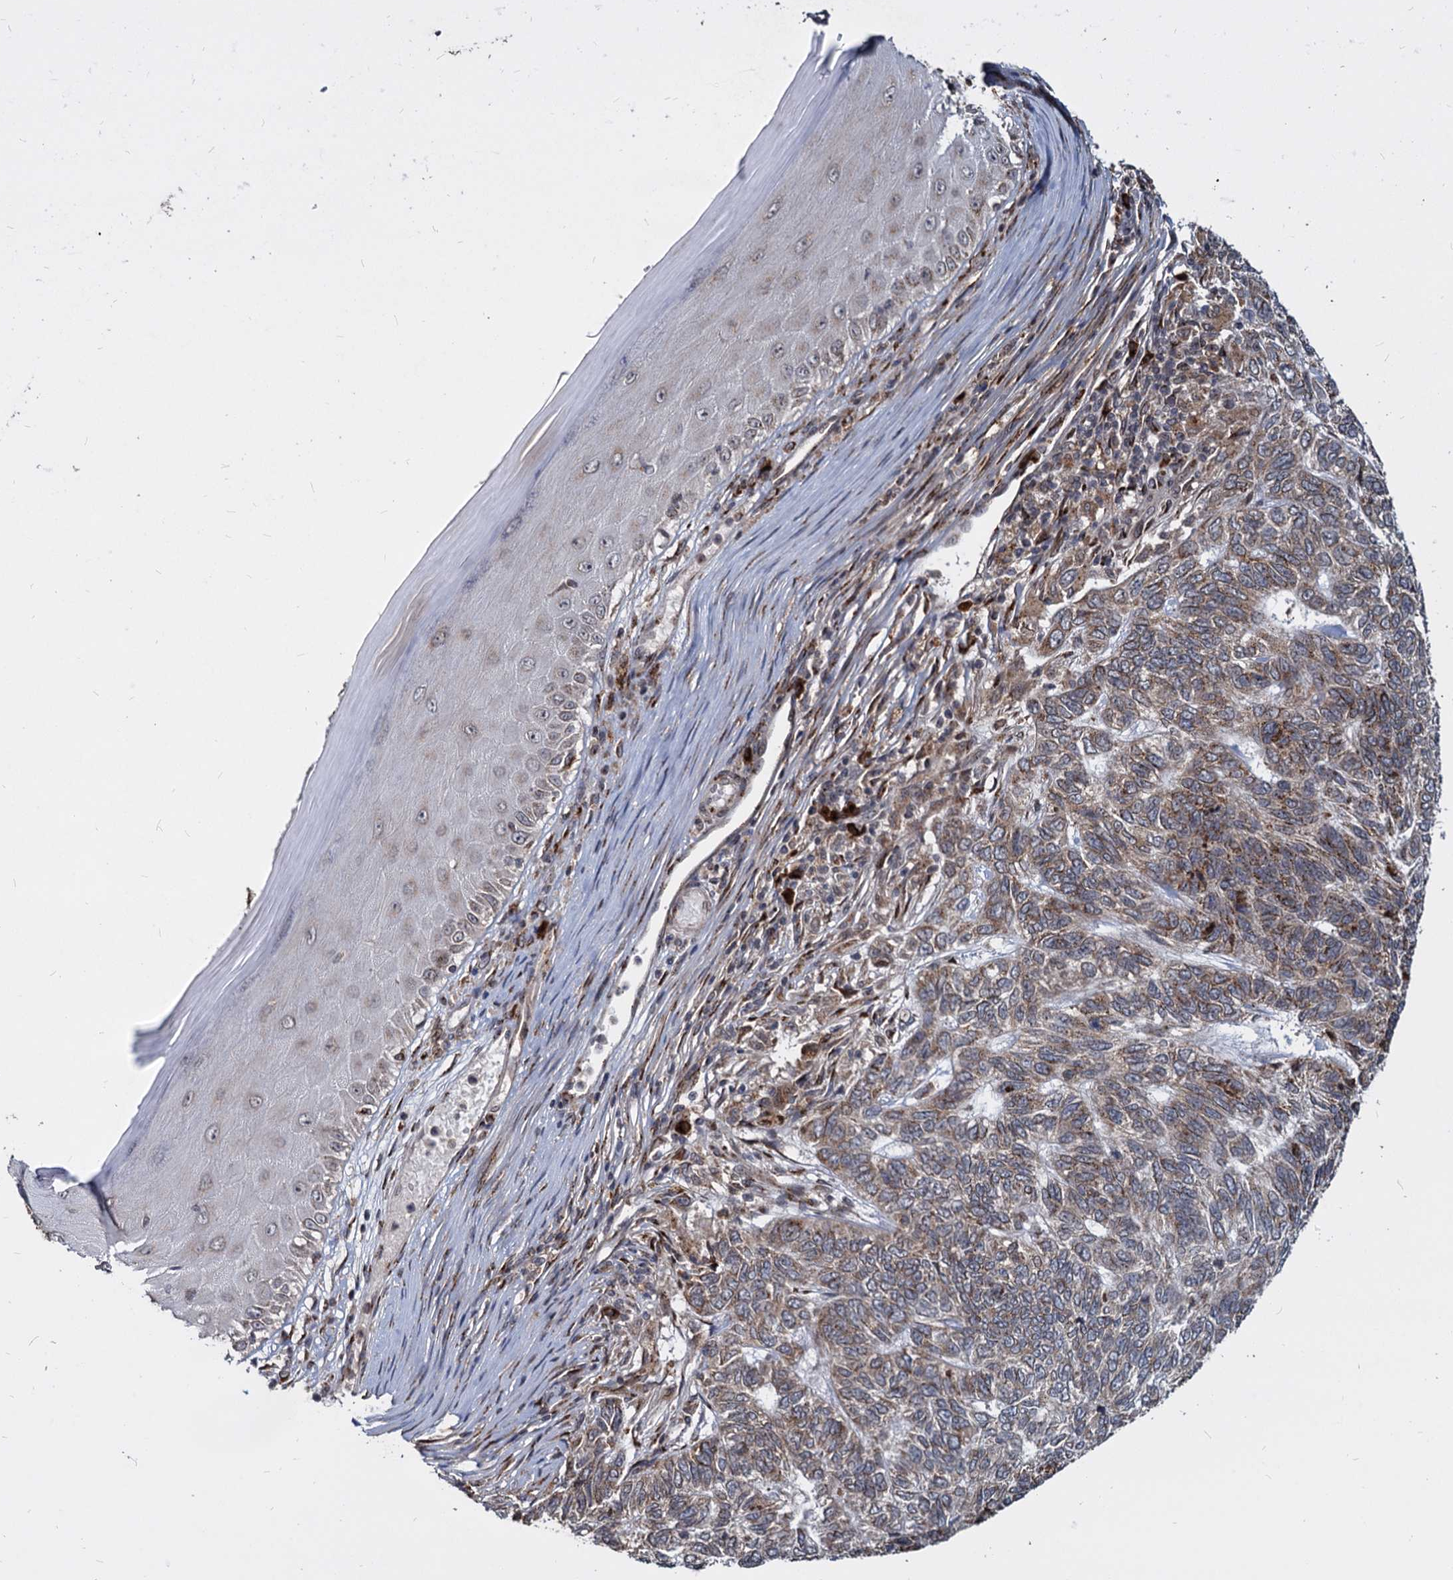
{"staining": {"intensity": "moderate", "quantity": ">75%", "location": "cytoplasmic/membranous"}, "tissue": "skin cancer", "cell_type": "Tumor cells", "image_type": "cancer", "snomed": [{"axis": "morphology", "description": "Basal cell carcinoma"}, {"axis": "topography", "description": "Skin"}], "caption": "DAB immunohistochemical staining of human skin basal cell carcinoma reveals moderate cytoplasmic/membranous protein expression in about >75% of tumor cells.", "gene": "SAAL1", "patient": {"sex": "female", "age": 65}}